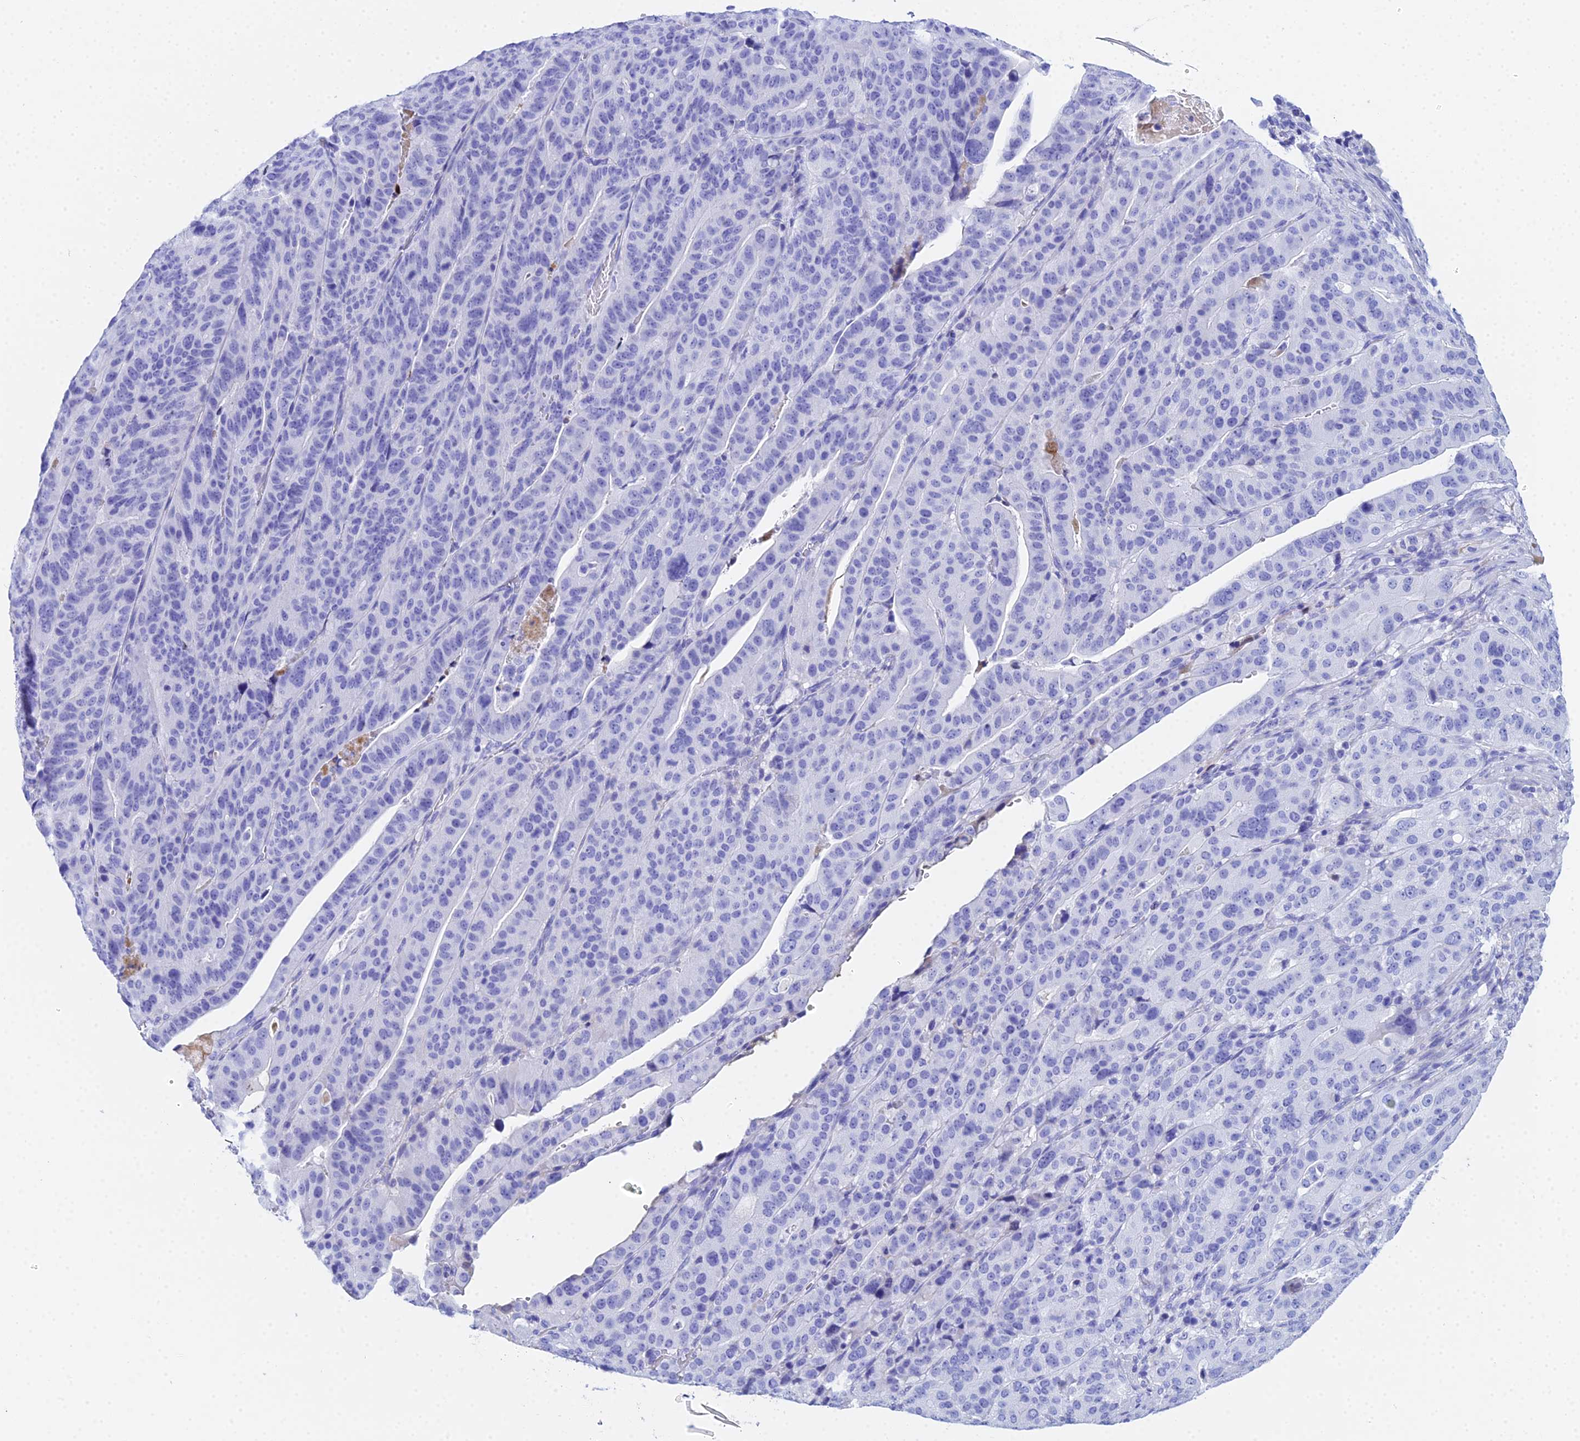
{"staining": {"intensity": "negative", "quantity": "none", "location": "none"}, "tissue": "stomach cancer", "cell_type": "Tumor cells", "image_type": "cancer", "snomed": [{"axis": "morphology", "description": "Adenocarcinoma, NOS"}, {"axis": "topography", "description": "Stomach"}], "caption": "IHC of human adenocarcinoma (stomach) reveals no positivity in tumor cells.", "gene": "CELA3A", "patient": {"sex": "male", "age": 48}}